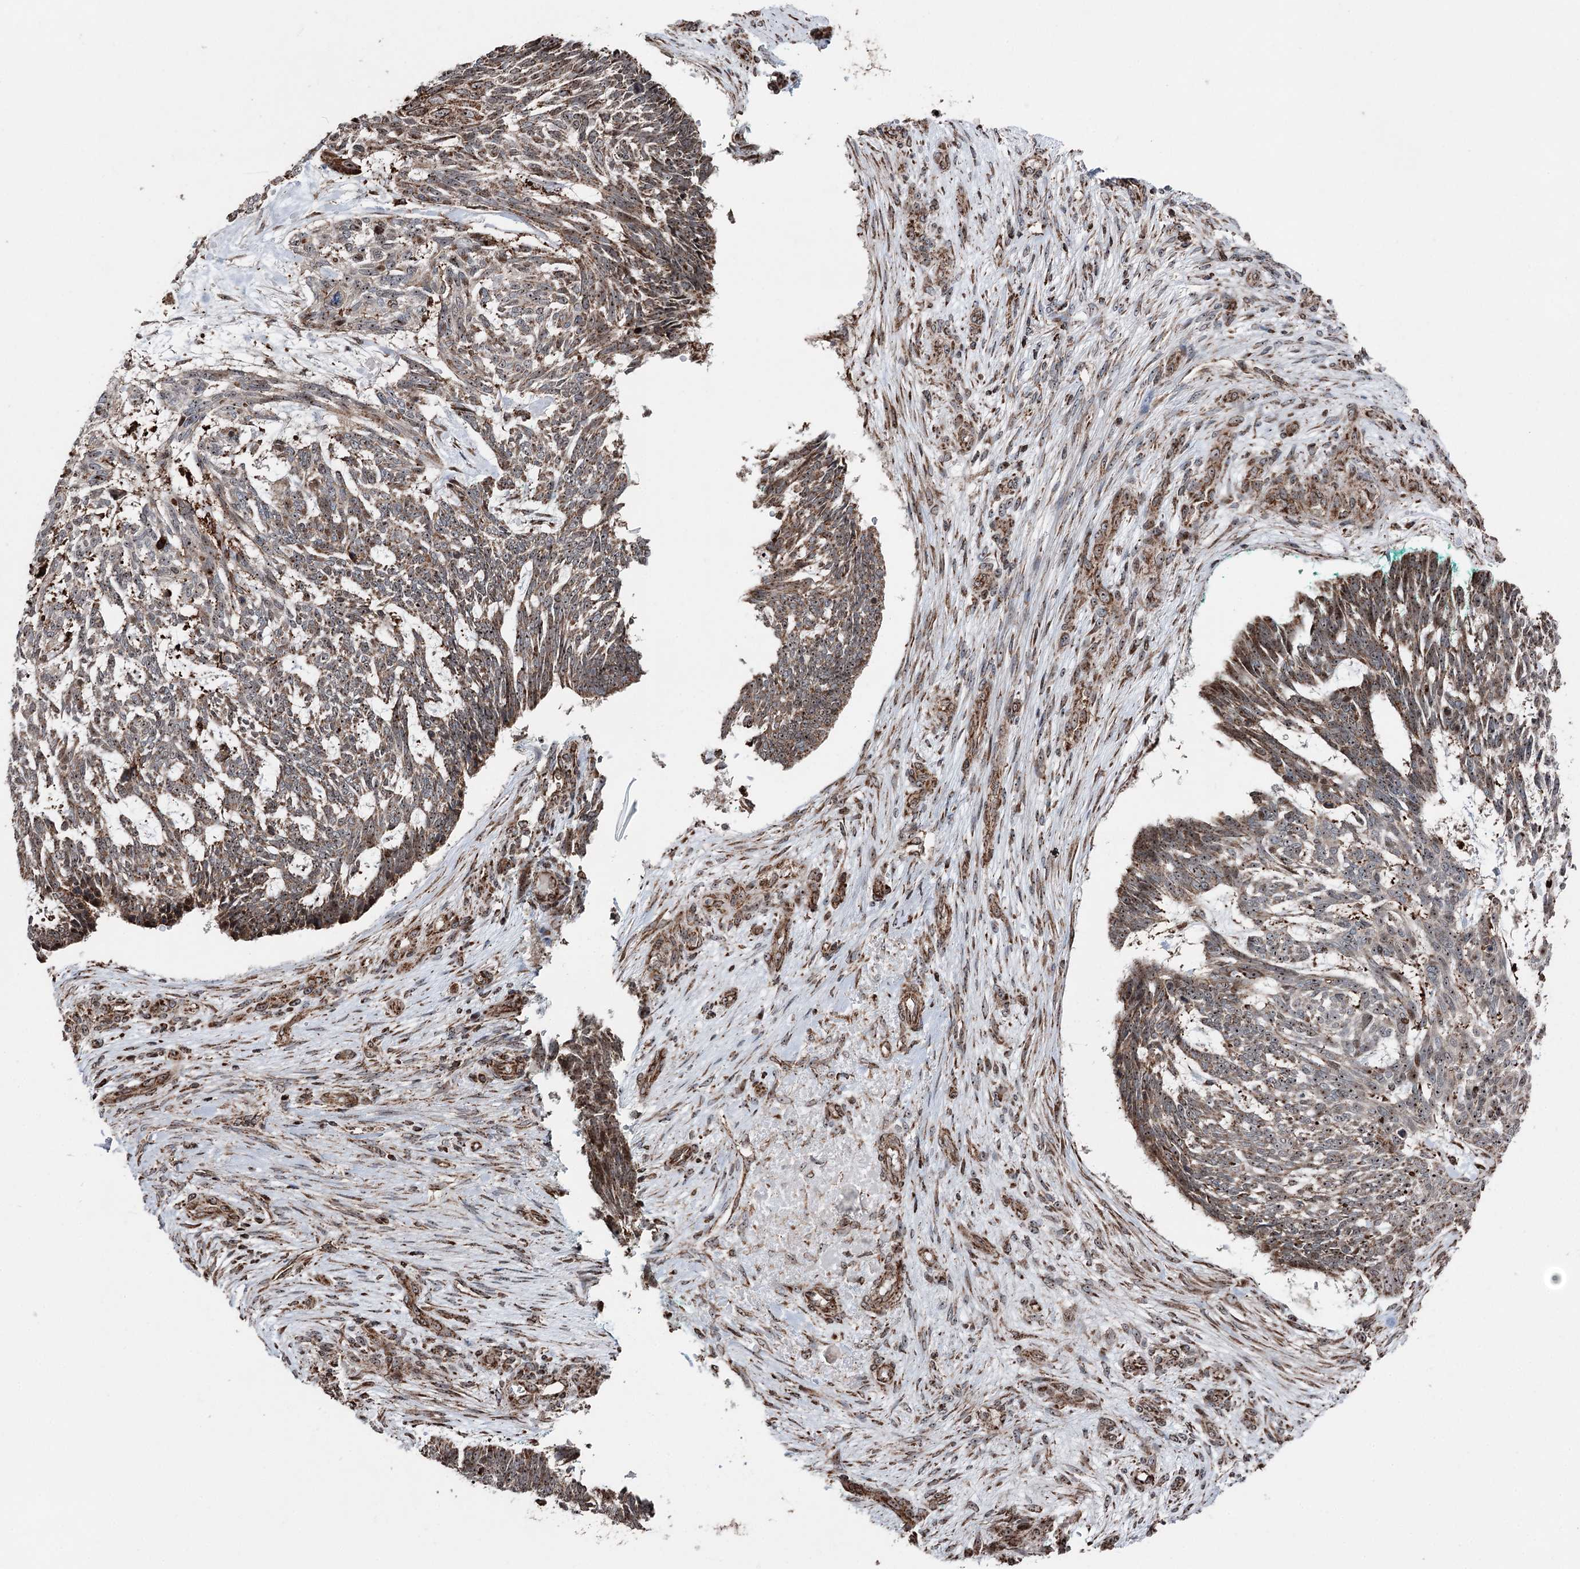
{"staining": {"intensity": "moderate", "quantity": ">75%", "location": "cytoplasmic/membranous,nuclear"}, "tissue": "skin cancer", "cell_type": "Tumor cells", "image_type": "cancer", "snomed": [{"axis": "morphology", "description": "Basal cell carcinoma"}, {"axis": "topography", "description": "Skin"}], "caption": "Immunohistochemical staining of skin cancer shows medium levels of moderate cytoplasmic/membranous and nuclear positivity in approximately >75% of tumor cells.", "gene": "STEEP1", "patient": {"sex": "male", "age": 88}}